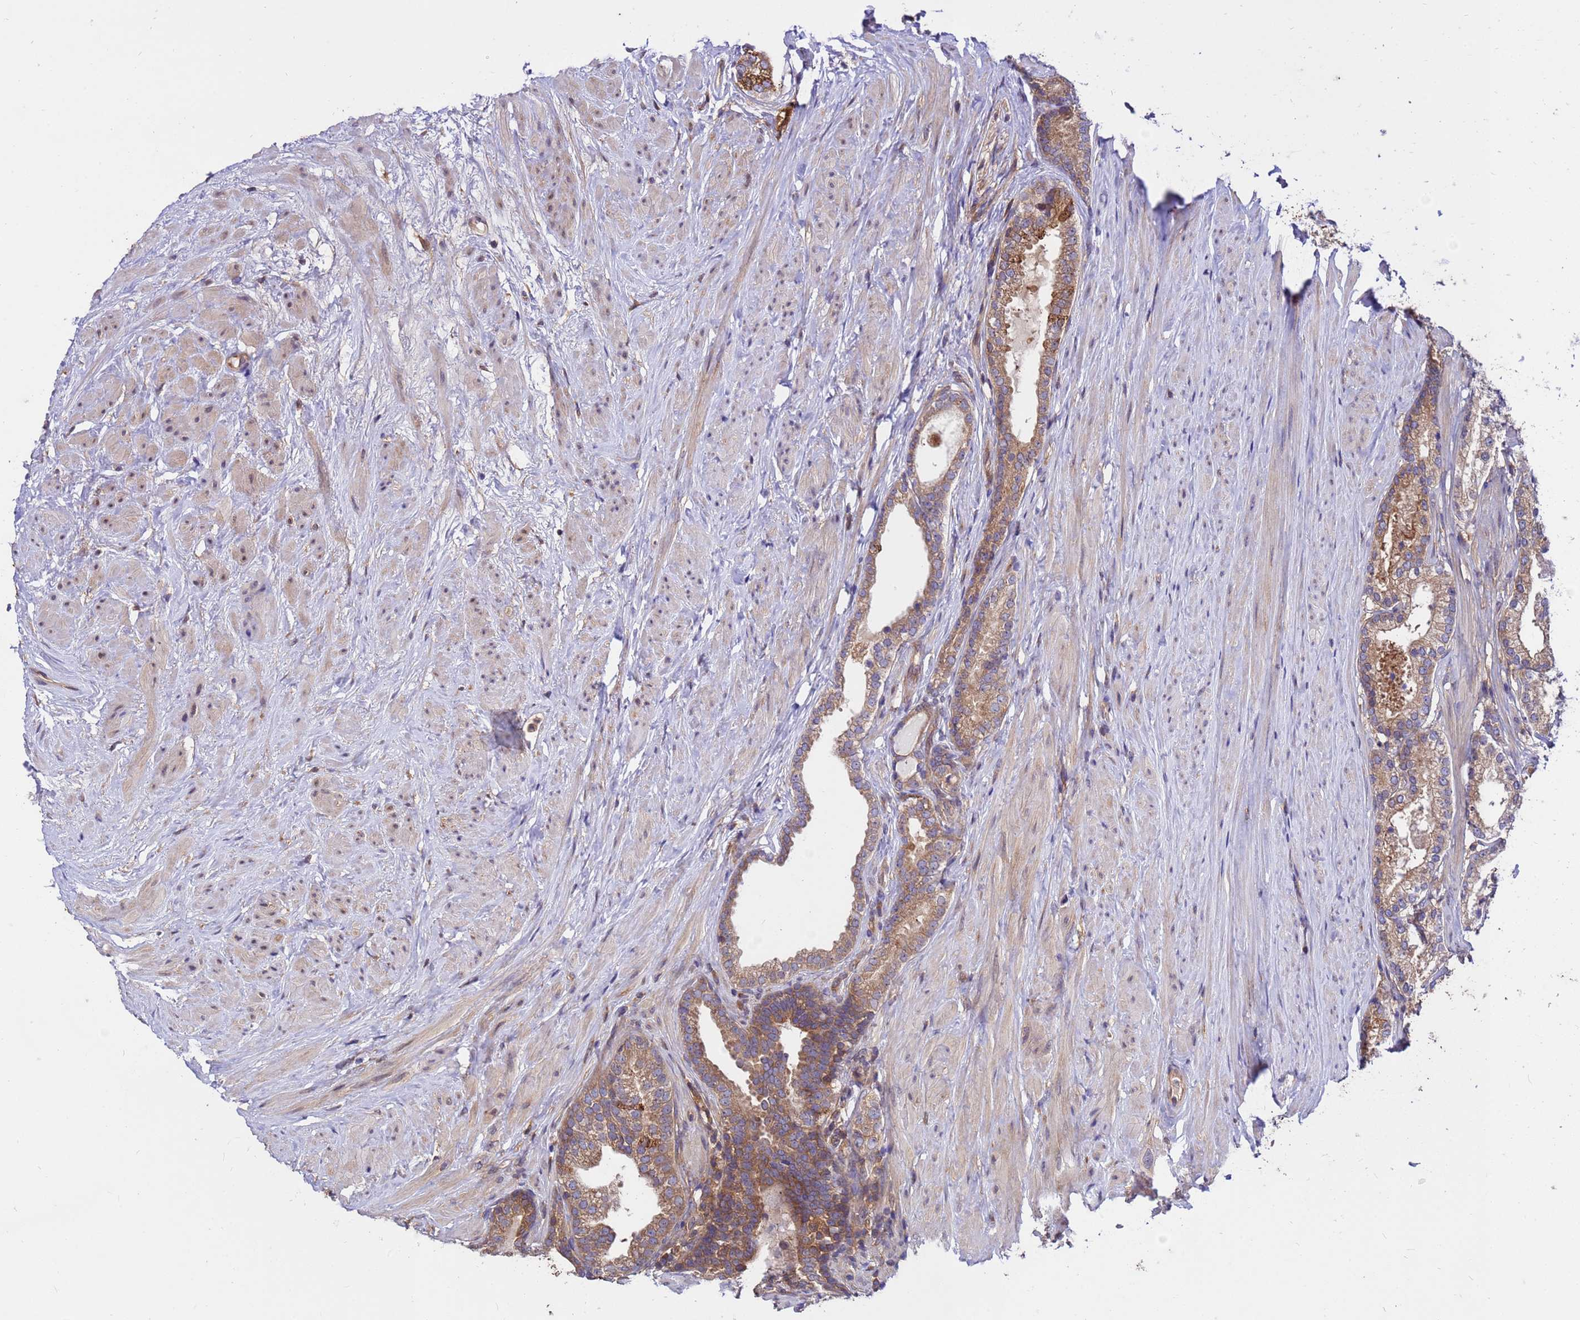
{"staining": {"intensity": "moderate", "quantity": ">75%", "location": "cytoplasmic/membranous"}, "tissue": "prostate cancer", "cell_type": "Tumor cells", "image_type": "cancer", "snomed": [{"axis": "morphology", "description": "Adenocarcinoma, Low grade"}, {"axis": "topography", "description": "Prostate"}], "caption": "A photomicrograph showing moderate cytoplasmic/membranous staining in approximately >75% of tumor cells in adenocarcinoma (low-grade) (prostate), as visualized by brown immunohistochemical staining.", "gene": "GET3", "patient": {"sex": "male", "age": 68}}